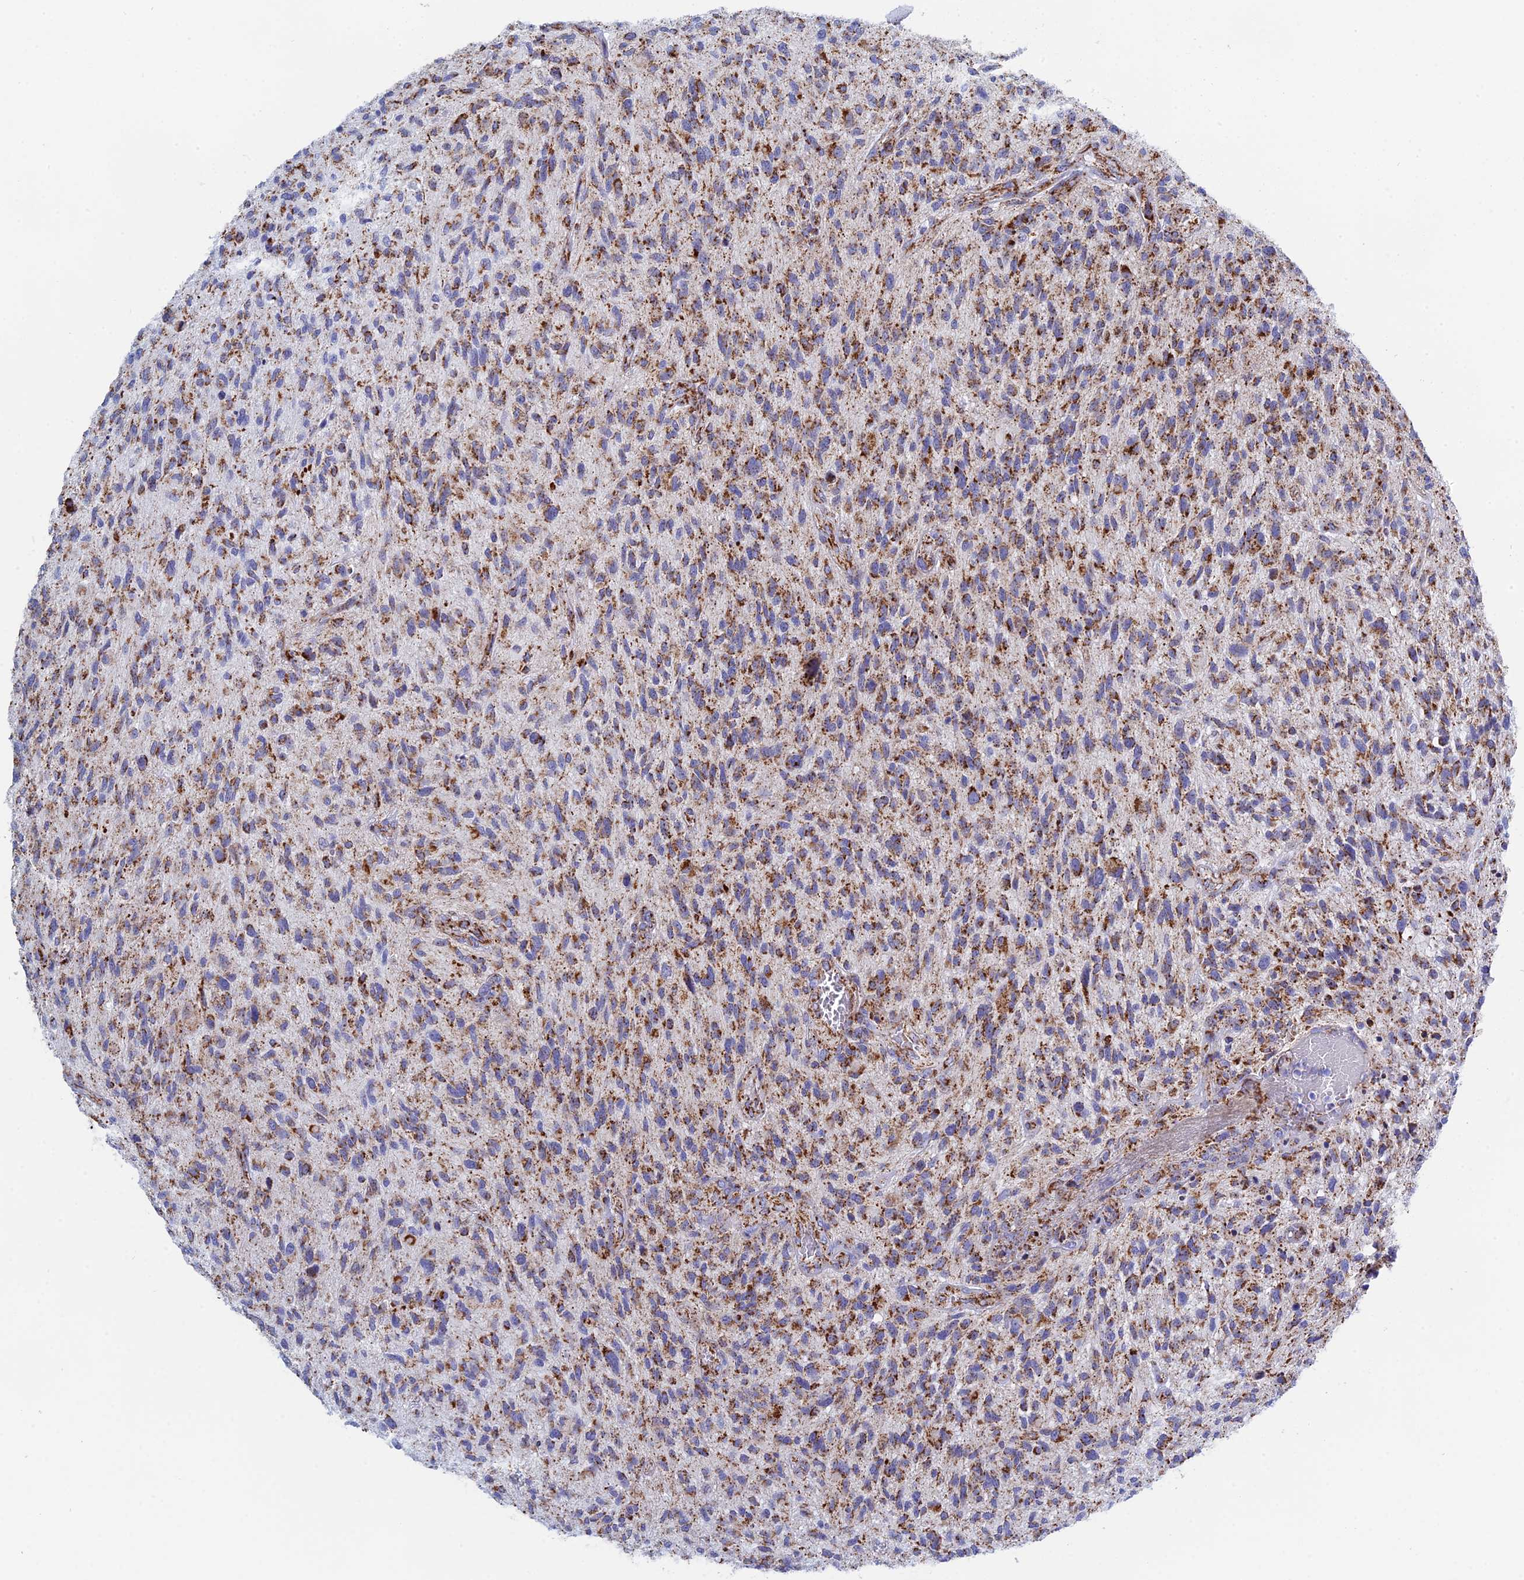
{"staining": {"intensity": "moderate", "quantity": ">75%", "location": "cytoplasmic/membranous"}, "tissue": "glioma", "cell_type": "Tumor cells", "image_type": "cancer", "snomed": [{"axis": "morphology", "description": "Glioma, malignant, High grade"}, {"axis": "topography", "description": "Brain"}], "caption": "IHC image of glioma stained for a protein (brown), which displays medium levels of moderate cytoplasmic/membranous expression in about >75% of tumor cells.", "gene": "NDUFA5", "patient": {"sex": "male", "age": 47}}